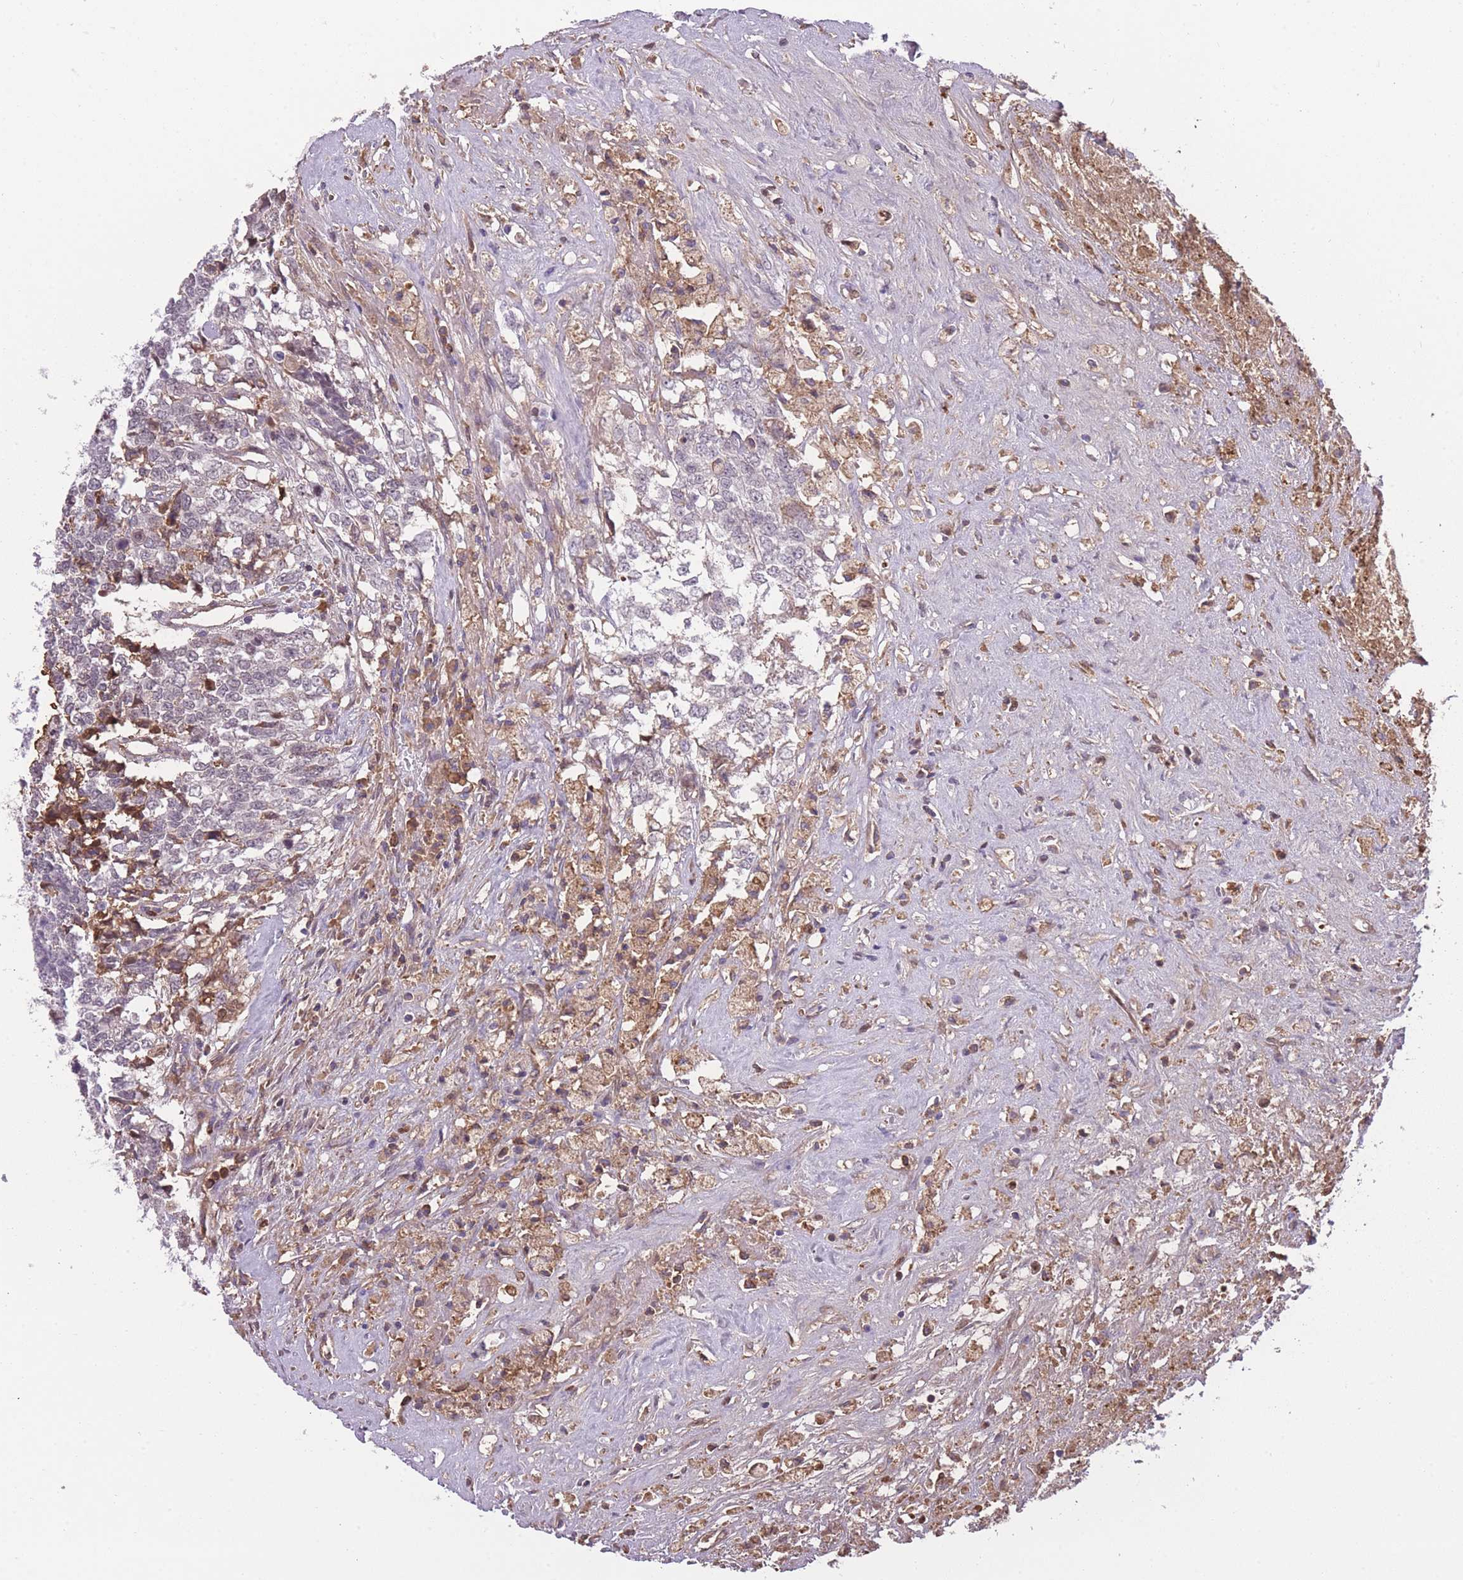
{"staining": {"intensity": "weak", "quantity": "<25%", "location": "cytoplasmic/membranous"}, "tissue": "testis cancer", "cell_type": "Tumor cells", "image_type": "cancer", "snomed": [{"axis": "morphology", "description": "Carcinoma, Embryonal, NOS"}, {"axis": "topography", "description": "Testis"}], "caption": "Immunohistochemistry photomicrograph of human testis cancer stained for a protein (brown), which reveals no staining in tumor cells.", "gene": "GNAT1", "patient": {"sex": "male", "age": 23}}